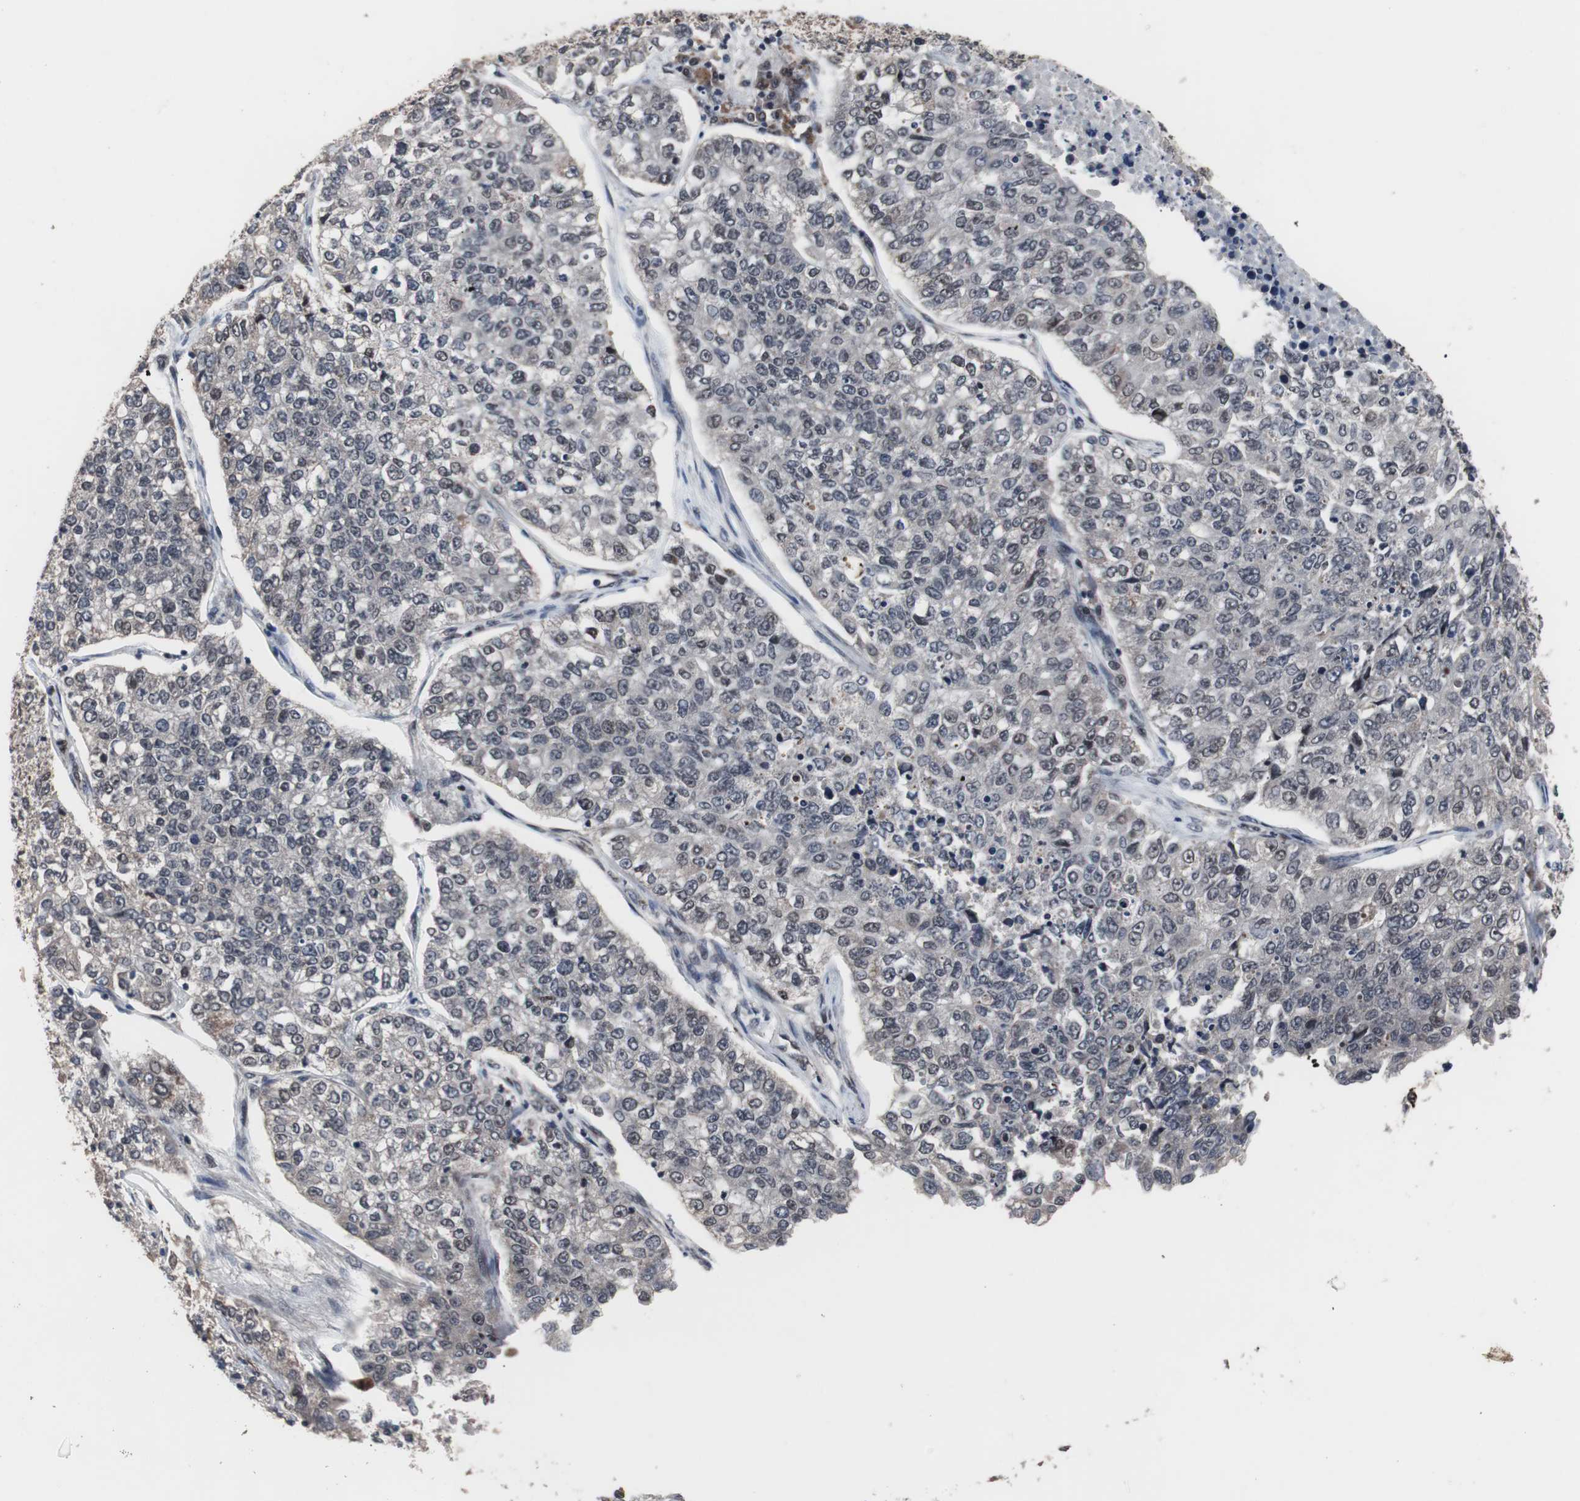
{"staining": {"intensity": "weak", "quantity": "25%-75%", "location": "nuclear"}, "tissue": "lung cancer", "cell_type": "Tumor cells", "image_type": "cancer", "snomed": [{"axis": "morphology", "description": "Adenocarcinoma, NOS"}, {"axis": "topography", "description": "Lung"}], "caption": "Lung adenocarcinoma tissue shows weak nuclear staining in approximately 25%-75% of tumor cells, visualized by immunohistochemistry. Using DAB (3,3'-diaminobenzidine) (brown) and hematoxylin (blue) stains, captured at high magnification using brightfield microscopy.", "gene": "GTF2F2", "patient": {"sex": "male", "age": 49}}